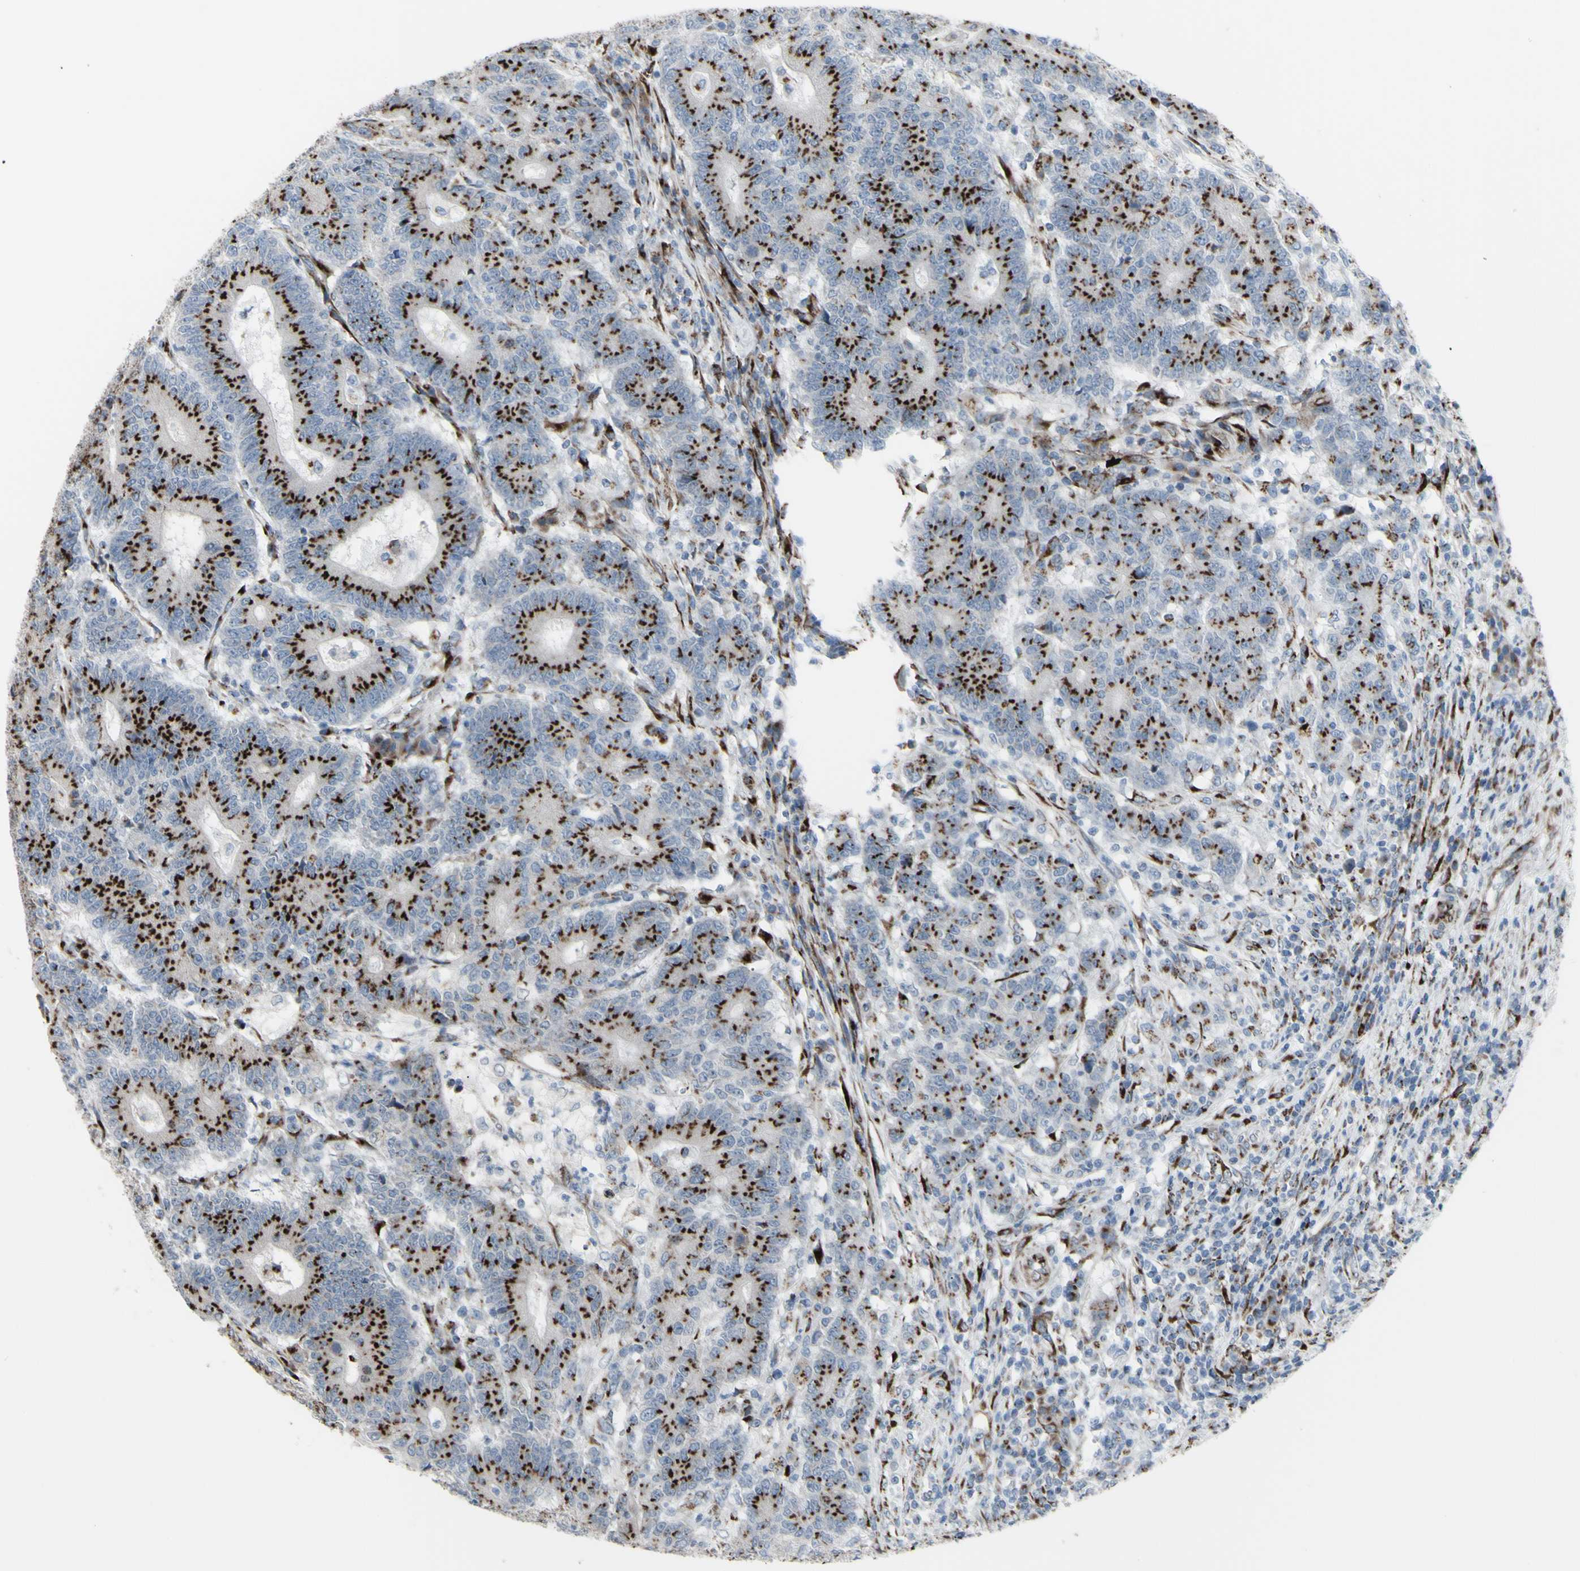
{"staining": {"intensity": "strong", "quantity": ">75%", "location": "cytoplasmic/membranous"}, "tissue": "colorectal cancer", "cell_type": "Tumor cells", "image_type": "cancer", "snomed": [{"axis": "morphology", "description": "Normal tissue, NOS"}, {"axis": "morphology", "description": "Adenocarcinoma, NOS"}, {"axis": "topography", "description": "Colon"}], "caption": "An immunohistochemistry micrograph of neoplastic tissue is shown. Protein staining in brown labels strong cytoplasmic/membranous positivity in colorectal adenocarcinoma within tumor cells.", "gene": "GLG1", "patient": {"sex": "female", "age": 75}}